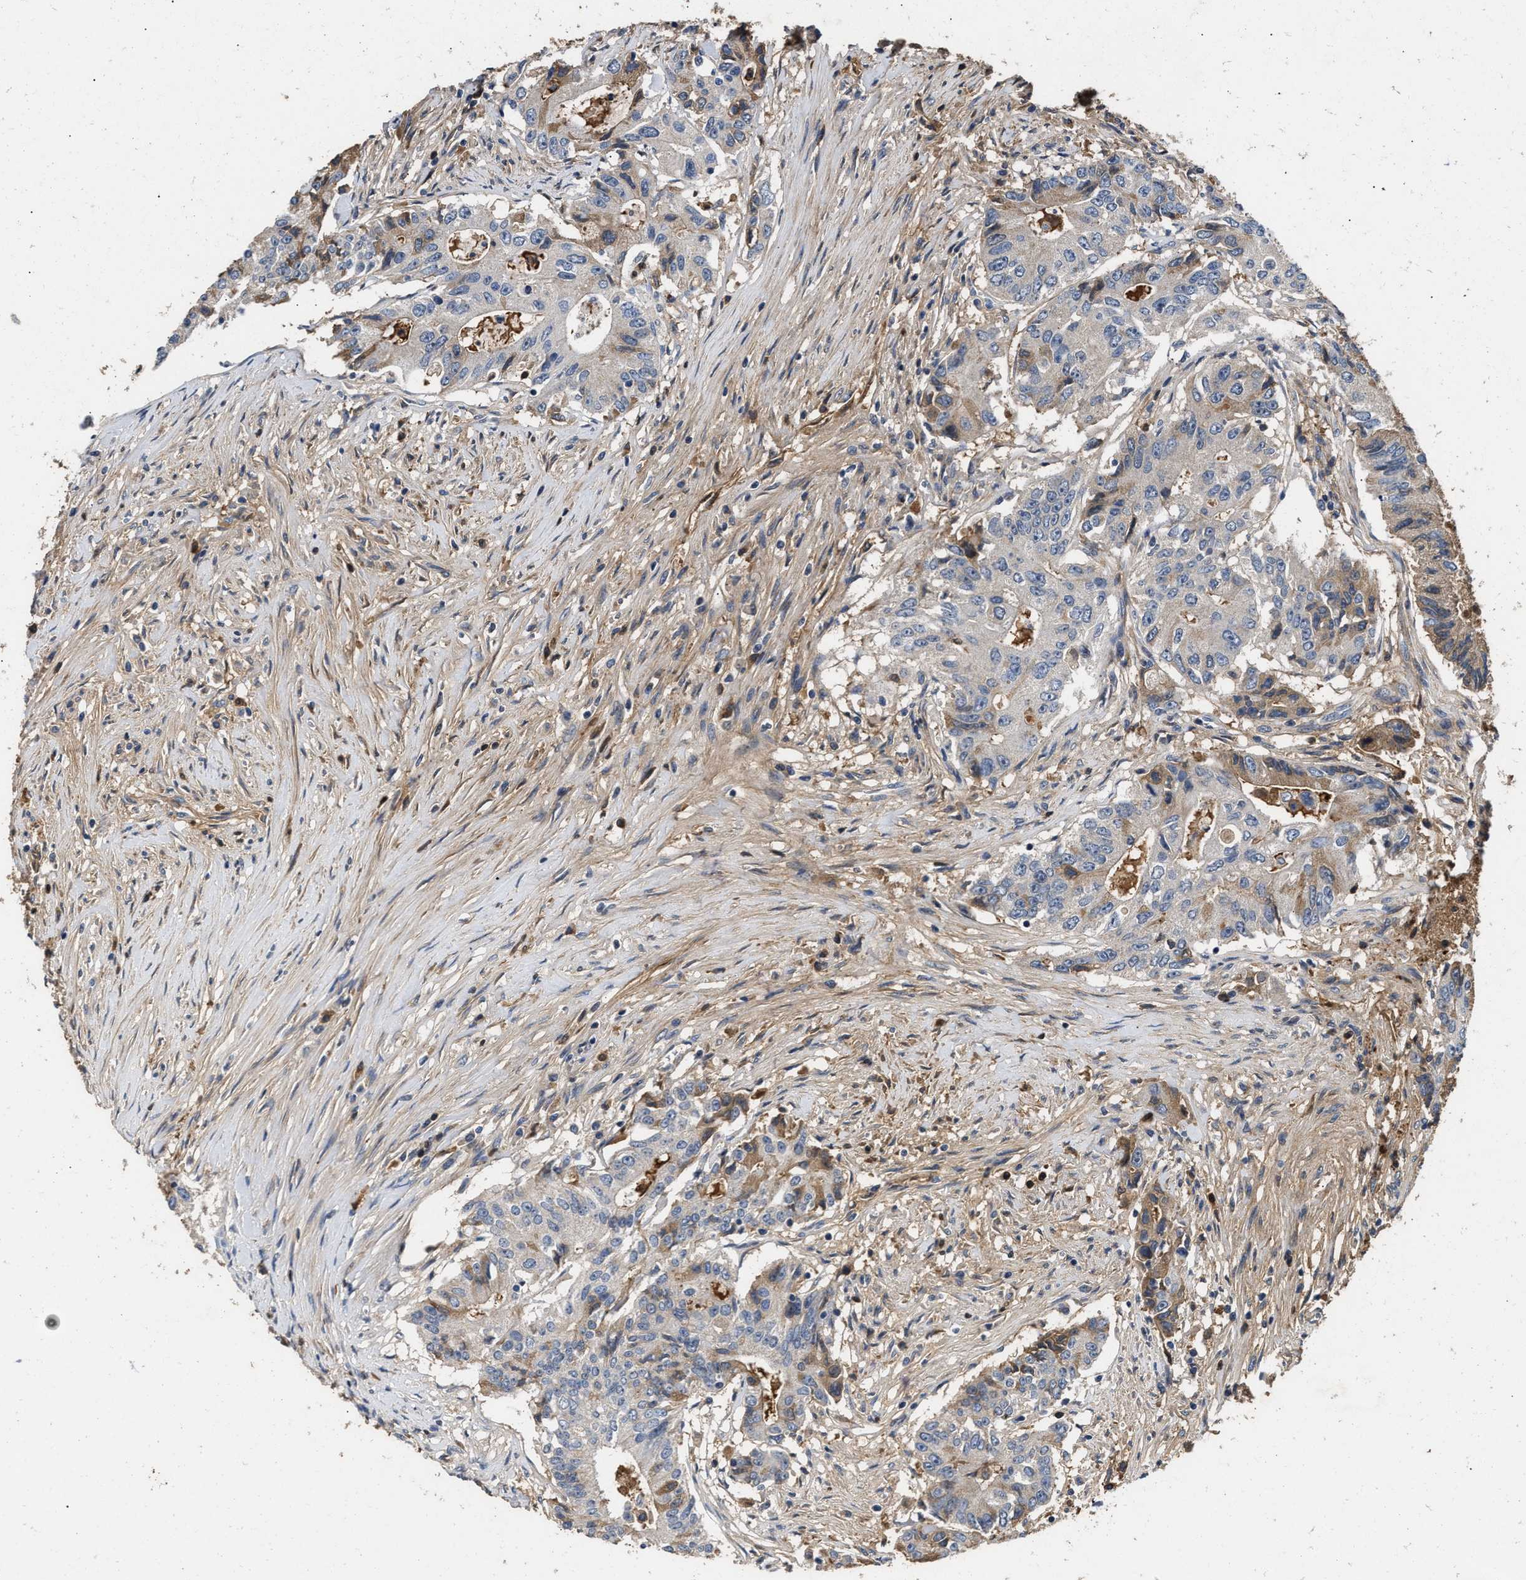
{"staining": {"intensity": "moderate", "quantity": "<25%", "location": "cytoplasmic/membranous"}, "tissue": "colorectal cancer", "cell_type": "Tumor cells", "image_type": "cancer", "snomed": [{"axis": "morphology", "description": "Adenocarcinoma, NOS"}, {"axis": "topography", "description": "Colon"}], "caption": "DAB (3,3'-diaminobenzidine) immunohistochemical staining of human colorectal cancer shows moderate cytoplasmic/membranous protein expression in about <25% of tumor cells. Using DAB (brown) and hematoxylin (blue) stains, captured at high magnification using brightfield microscopy.", "gene": "C3", "patient": {"sex": "female", "age": 77}}